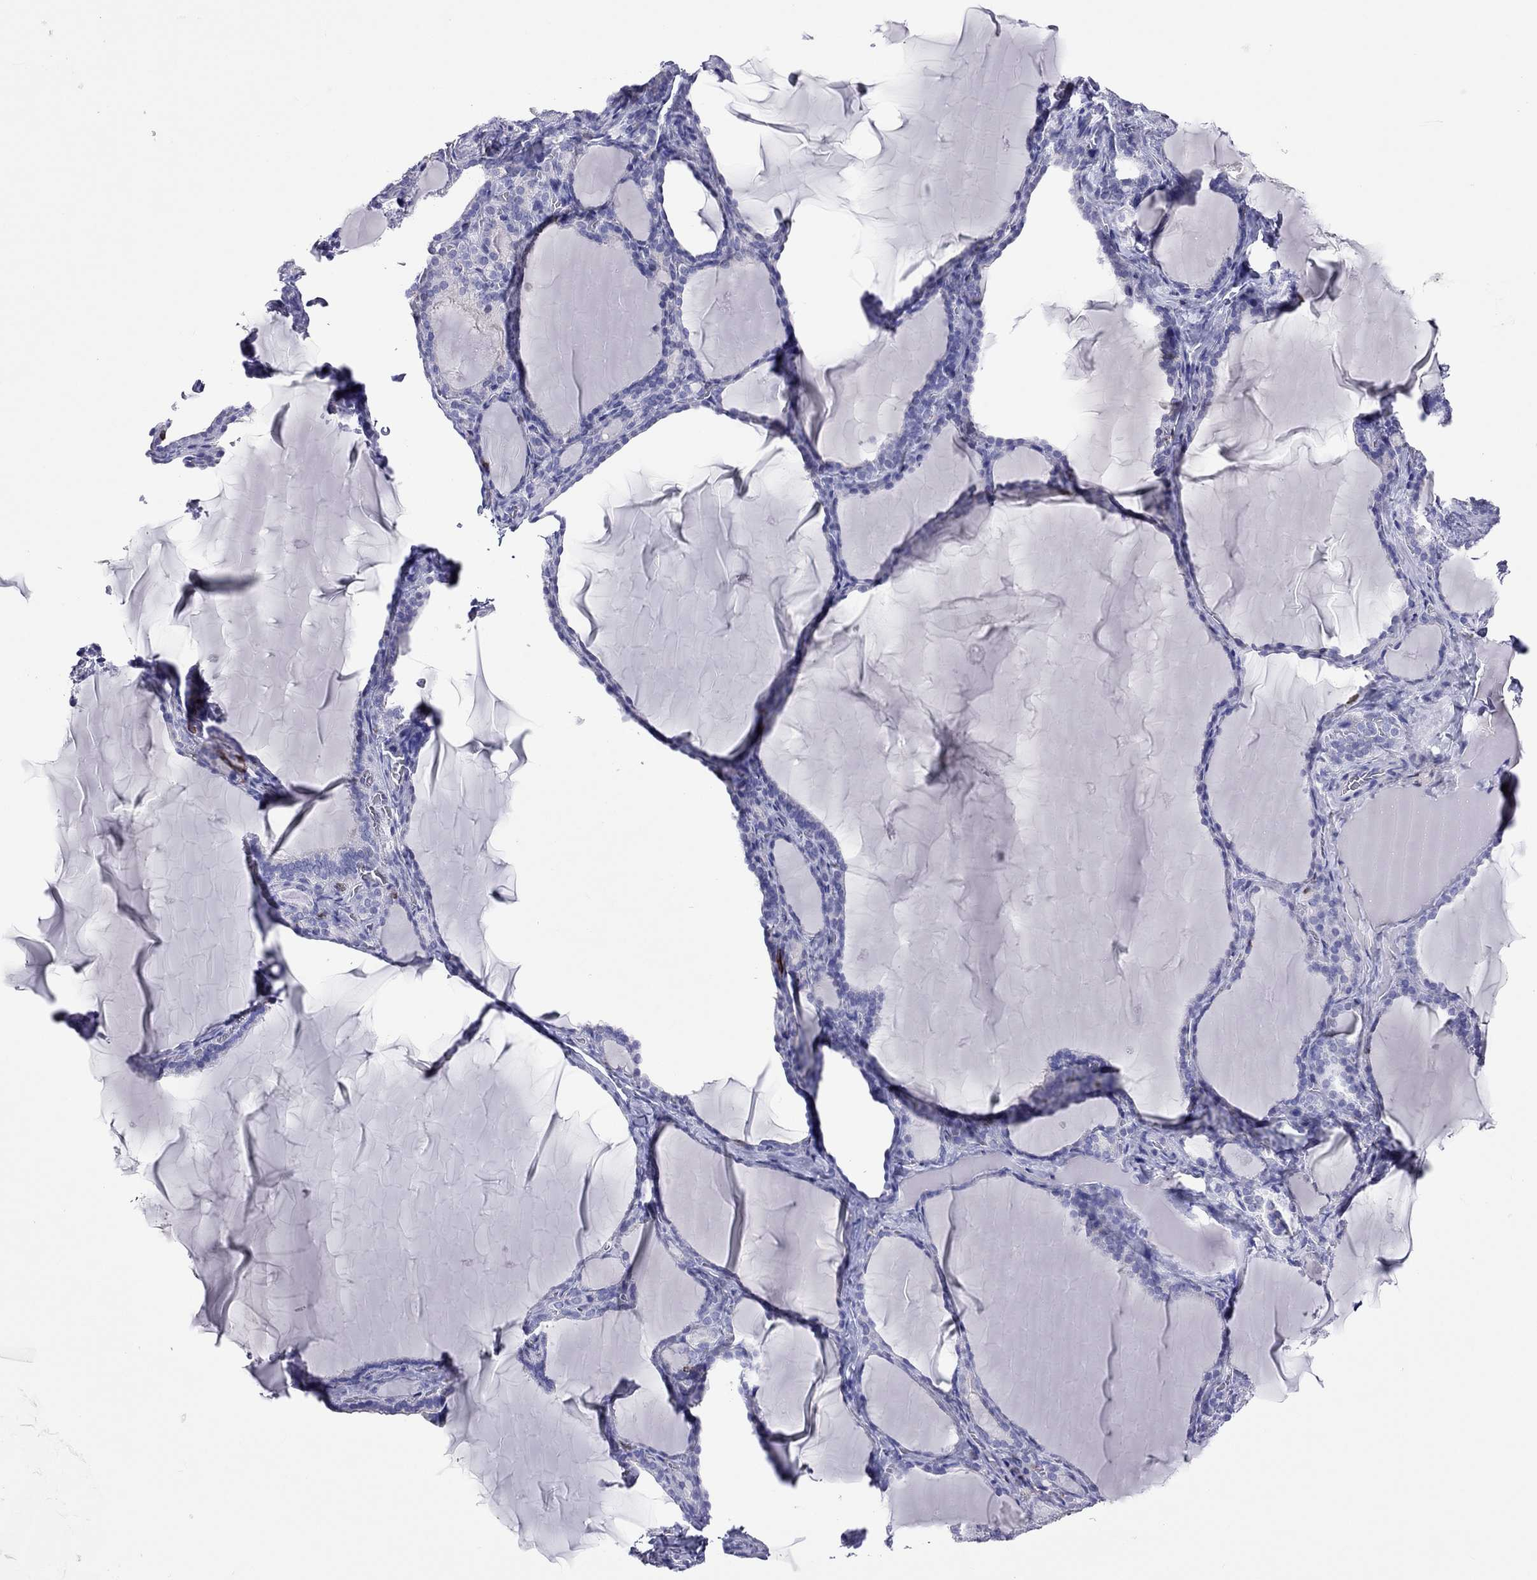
{"staining": {"intensity": "negative", "quantity": "none", "location": "none"}, "tissue": "thyroid gland", "cell_type": "Glandular cells", "image_type": "normal", "snomed": [{"axis": "morphology", "description": "Normal tissue, NOS"}, {"axis": "morphology", "description": "Hyperplasia, NOS"}, {"axis": "topography", "description": "Thyroid gland"}], "caption": "High magnification brightfield microscopy of unremarkable thyroid gland stained with DAB (brown) and counterstained with hematoxylin (blue): glandular cells show no significant staining. The staining is performed using DAB (3,3'-diaminobenzidine) brown chromogen with nuclei counter-stained in using hematoxylin.", "gene": "ENSG00000288637", "patient": {"sex": "female", "age": 27}}